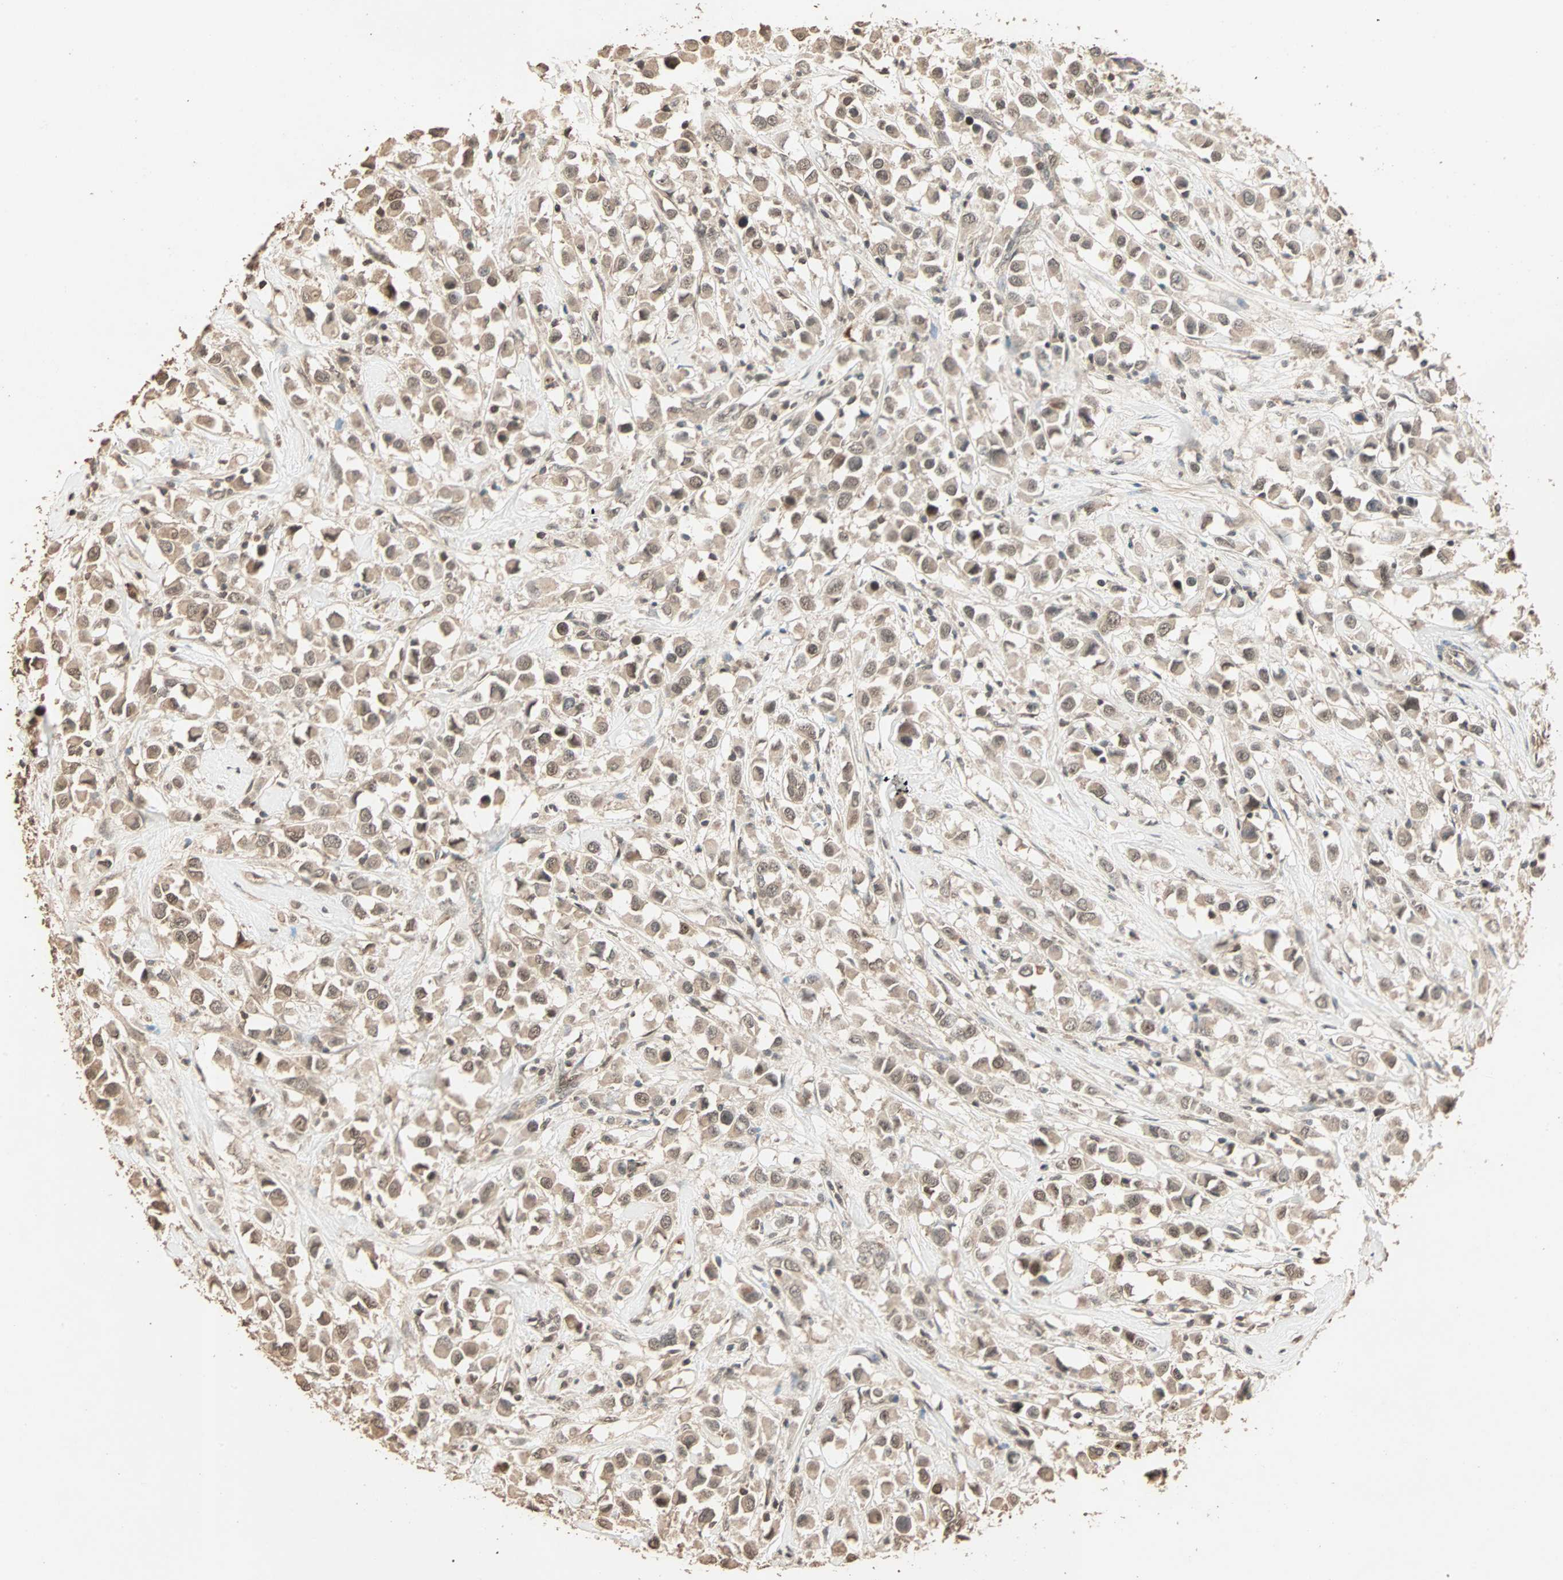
{"staining": {"intensity": "moderate", "quantity": ">75%", "location": "cytoplasmic/membranous,nuclear"}, "tissue": "breast cancer", "cell_type": "Tumor cells", "image_type": "cancer", "snomed": [{"axis": "morphology", "description": "Duct carcinoma"}, {"axis": "topography", "description": "Breast"}], "caption": "A brown stain highlights moderate cytoplasmic/membranous and nuclear staining of a protein in human breast cancer tumor cells.", "gene": "ZBTB33", "patient": {"sex": "female", "age": 61}}